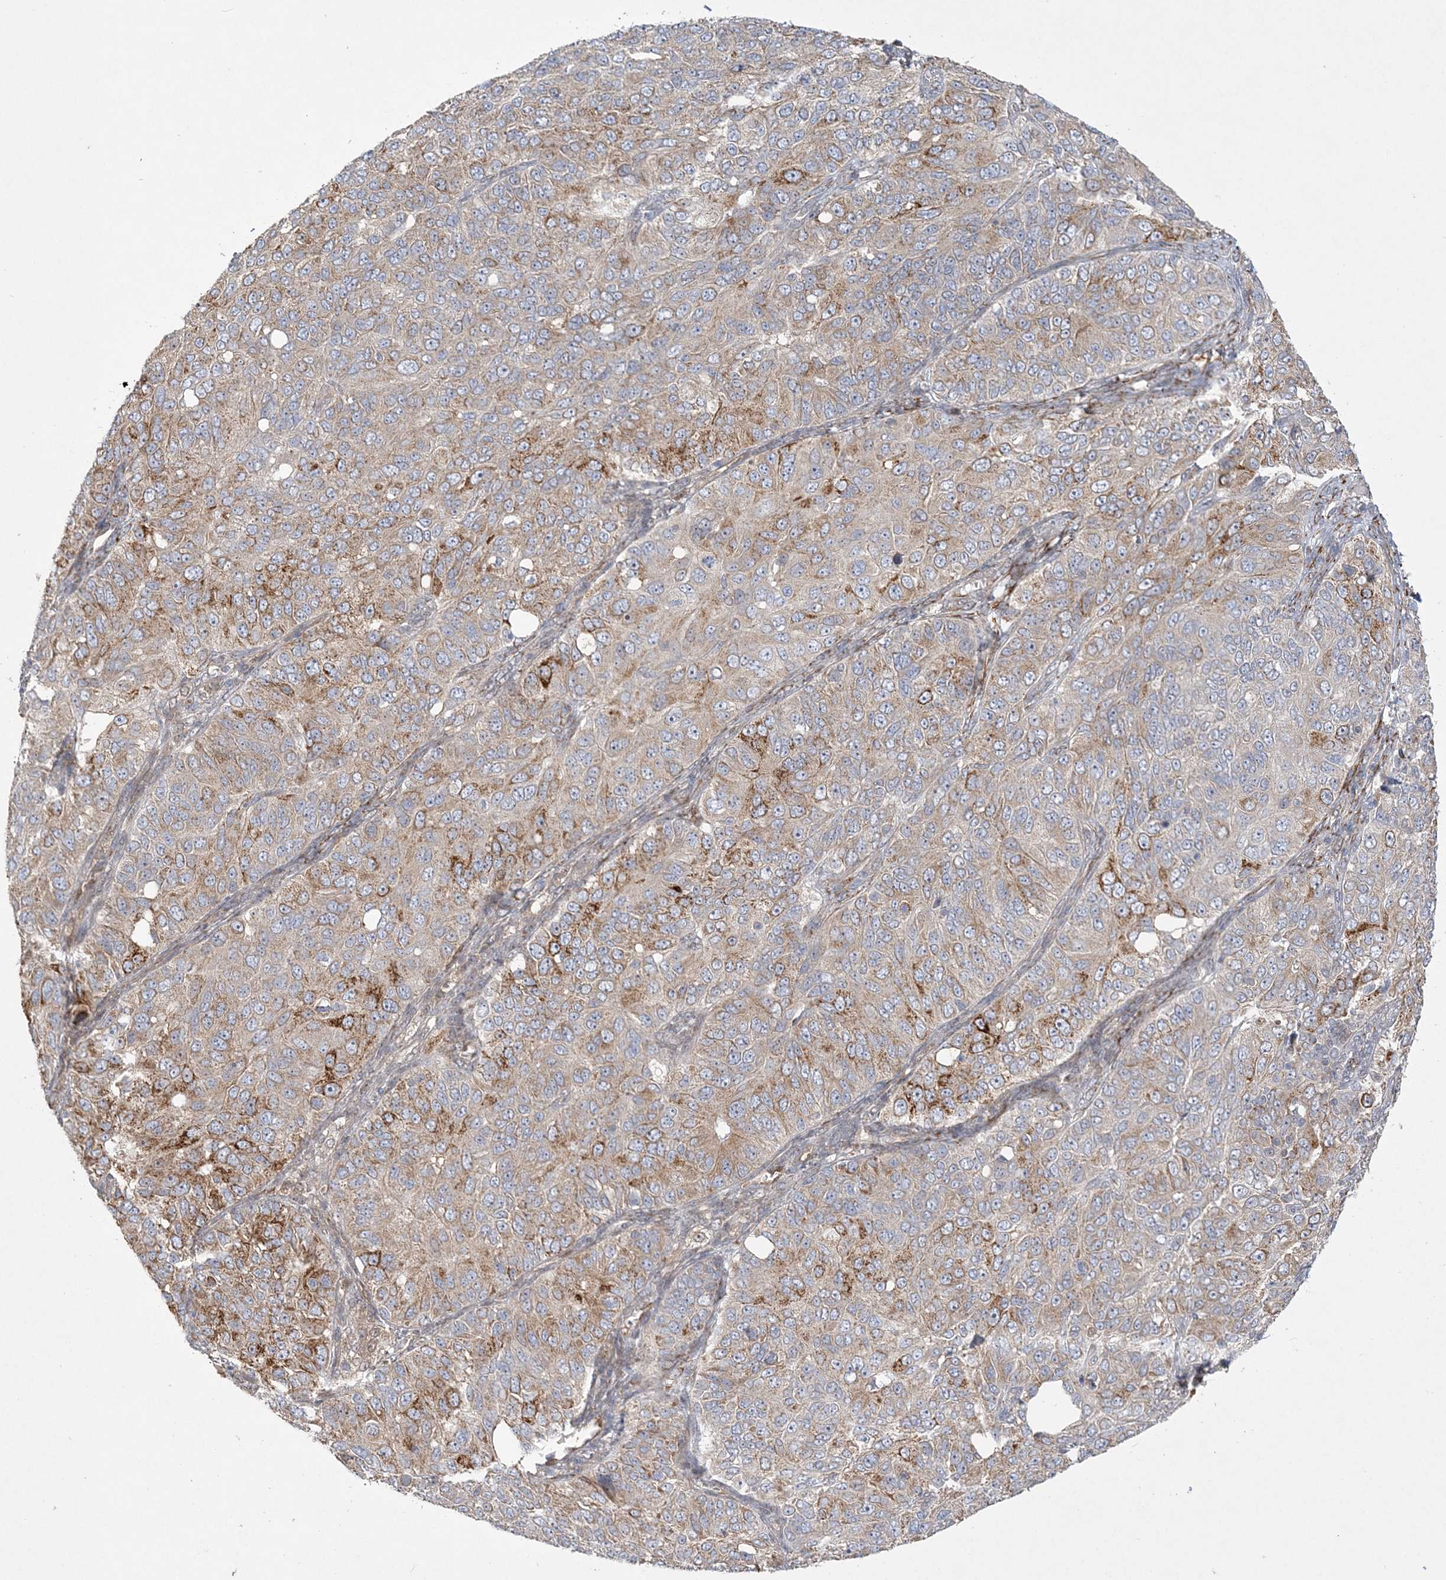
{"staining": {"intensity": "moderate", "quantity": ">75%", "location": "cytoplasmic/membranous"}, "tissue": "ovarian cancer", "cell_type": "Tumor cells", "image_type": "cancer", "snomed": [{"axis": "morphology", "description": "Carcinoma, endometroid"}, {"axis": "topography", "description": "Ovary"}], "caption": "Immunohistochemical staining of human ovarian cancer (endometroid carcinoma) displays medium levels of moderate cytoplasmic/membranous positivity in approximately >75% of tumor cells.", "gene": "INPP1", "patient": {"sex": "female", "age": 51}}